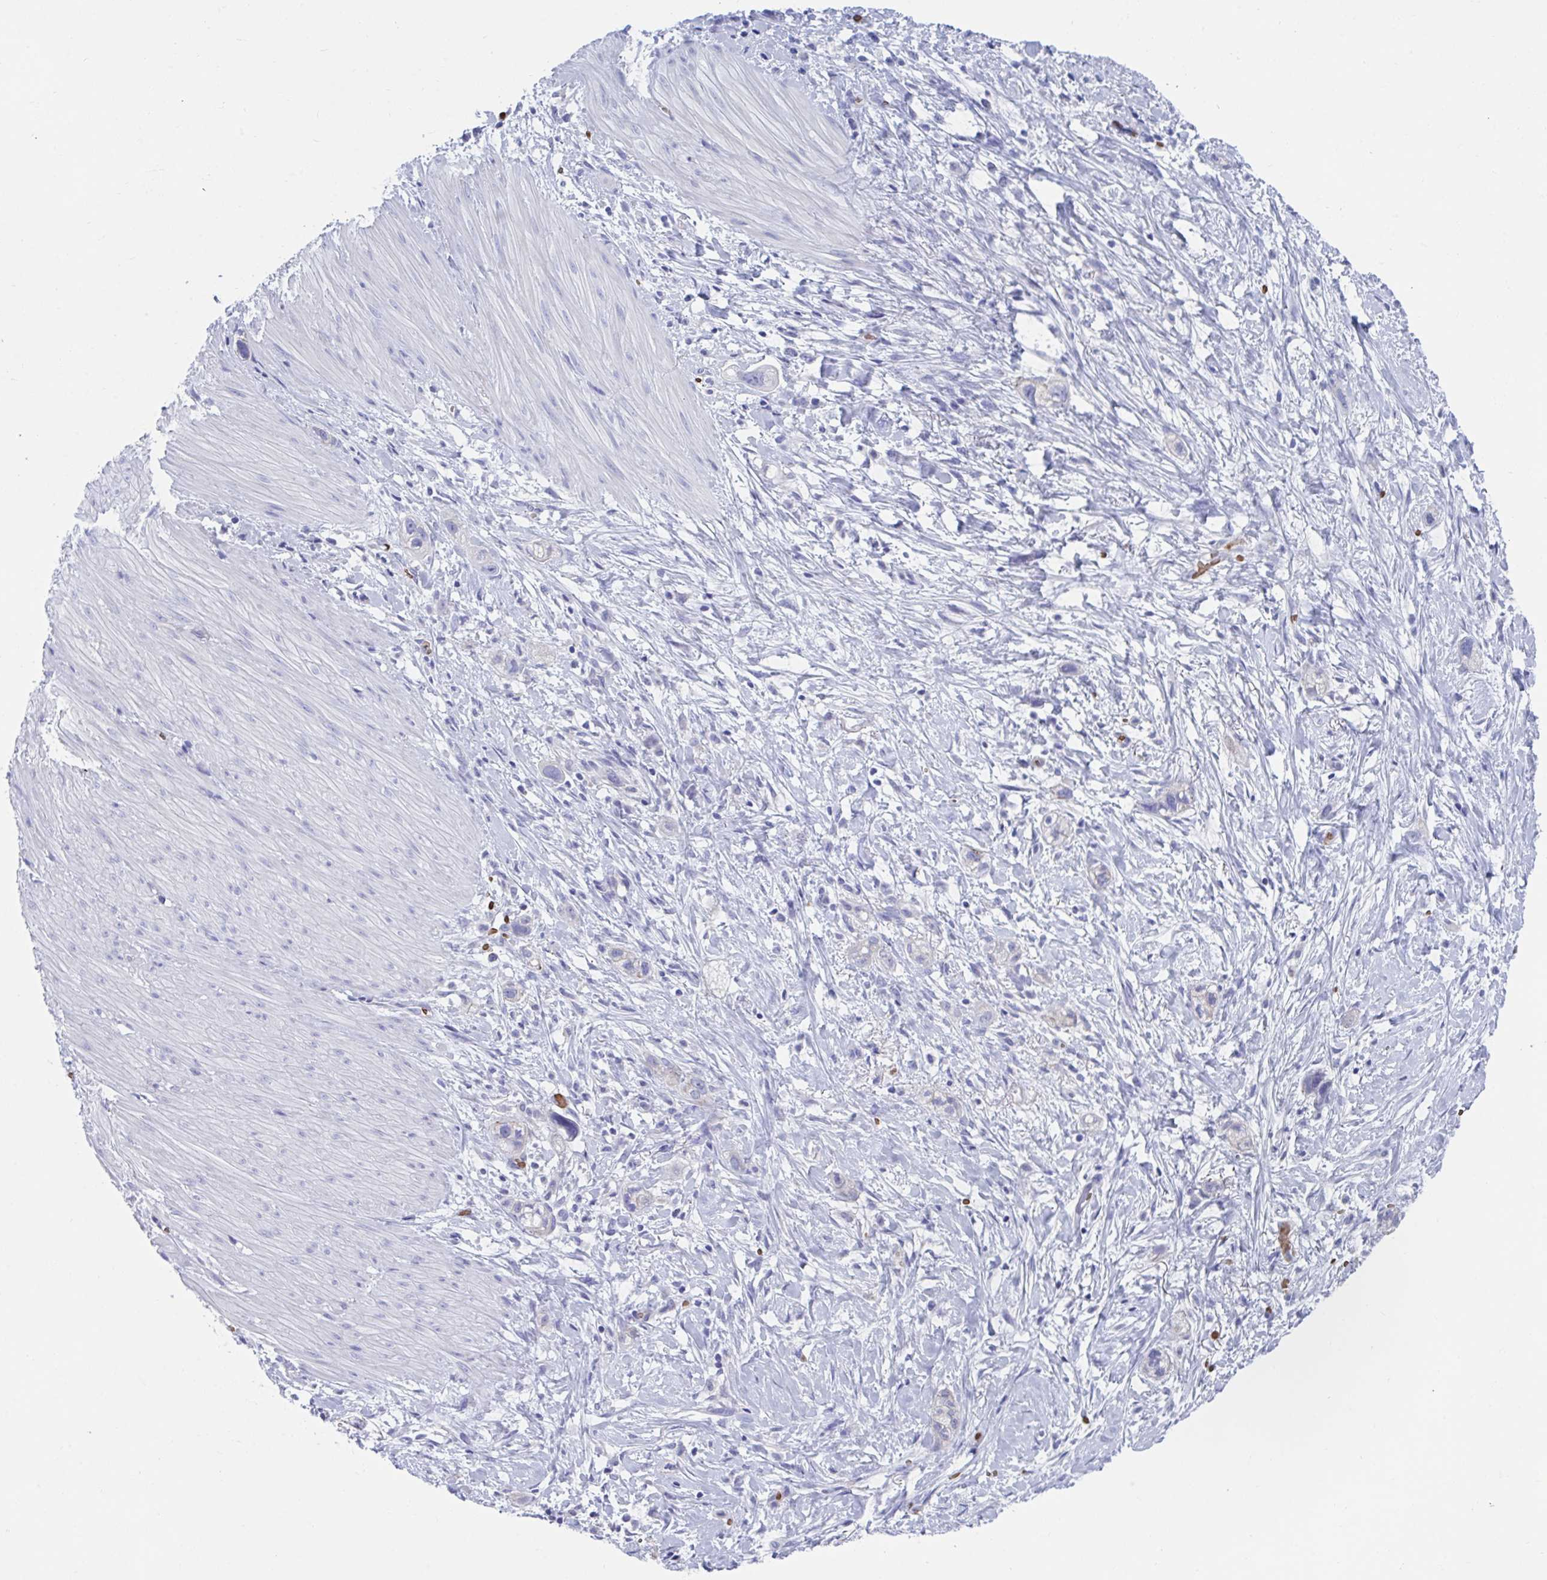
{"staining": {"intensity": "negative", "quantity": "none", "location": "none"}, "tissue": "stomach cancer", "cell_type": "Tumor cells", "image_type": "cancer", "snomed": [{"axis": "morphology", "description": "Adenocarcinoma, NOS"}, {"axis": "topography", "description": "Stomach"}, {"axis": "topography", "description": "Stomach, lower"}], "caption": "Immunohistochemistry histopathology image of adenocarcinoma (stomach) stained for a protein (brown), which shows no positivity in tumor cells.", "gene": "TTC30B", "patient": {"sex": "female", "age": 48}}